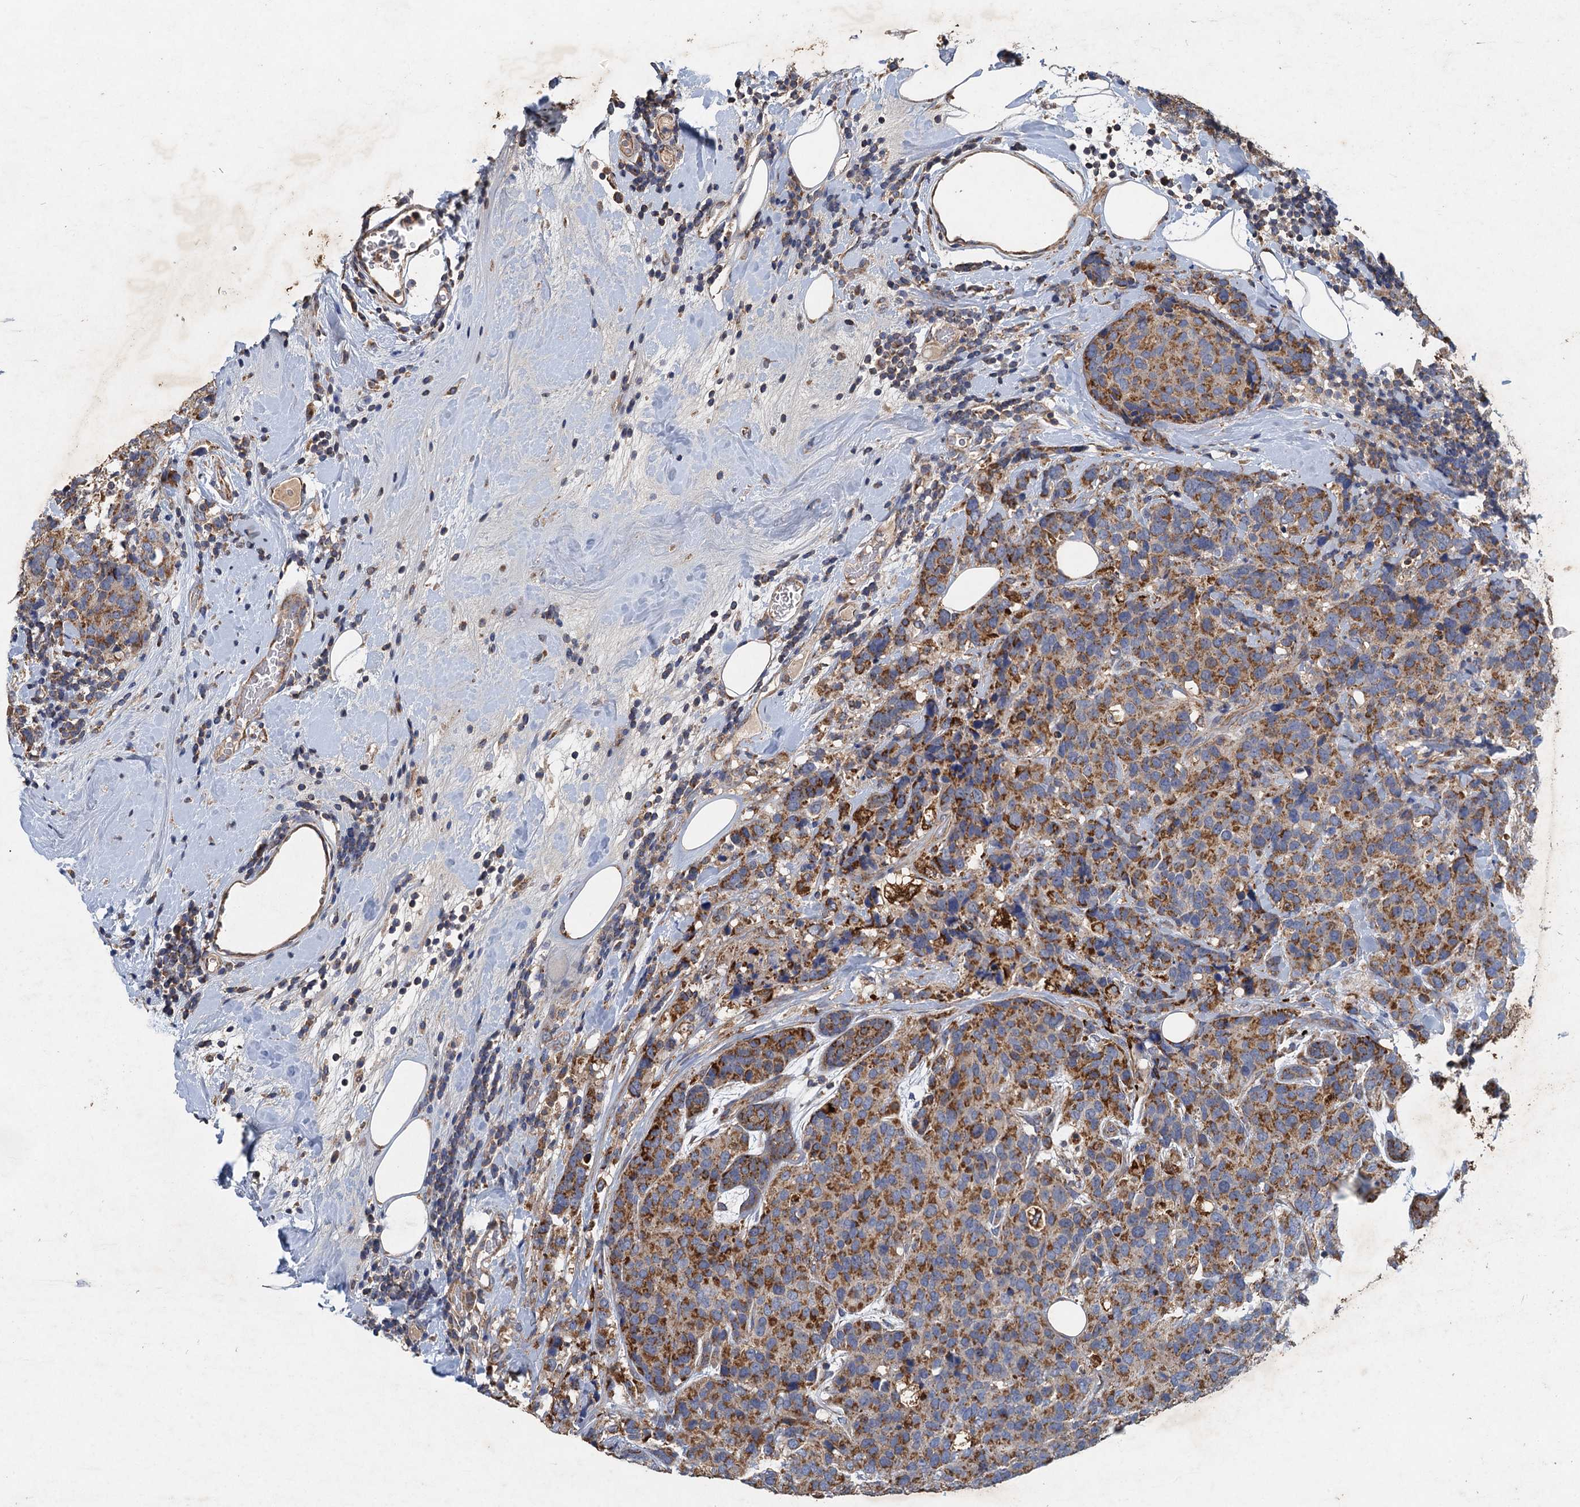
{"staining": {"intensity": "strong", "quantity": ">75%", "location": "cytoplasmic/membranous"}, "tissue": "breast cancer", "cell_type": "Tumor cells", "image_type": "cancer", "snomed": [{"axis": "morphology", "description": "Lobular carcinoma"}, {"axis": "topography", "description": "Breast"}], "caption": "Tumor cells demonstrate strong cytoplasmic/membranous staining in about >75% of cells in breast lobular carcinoma. The protein of interest is shown in brown color, while the nuclei are stained blue.", "gene": "BCS1L", "patient": {"sex": "female", "age": 59}}